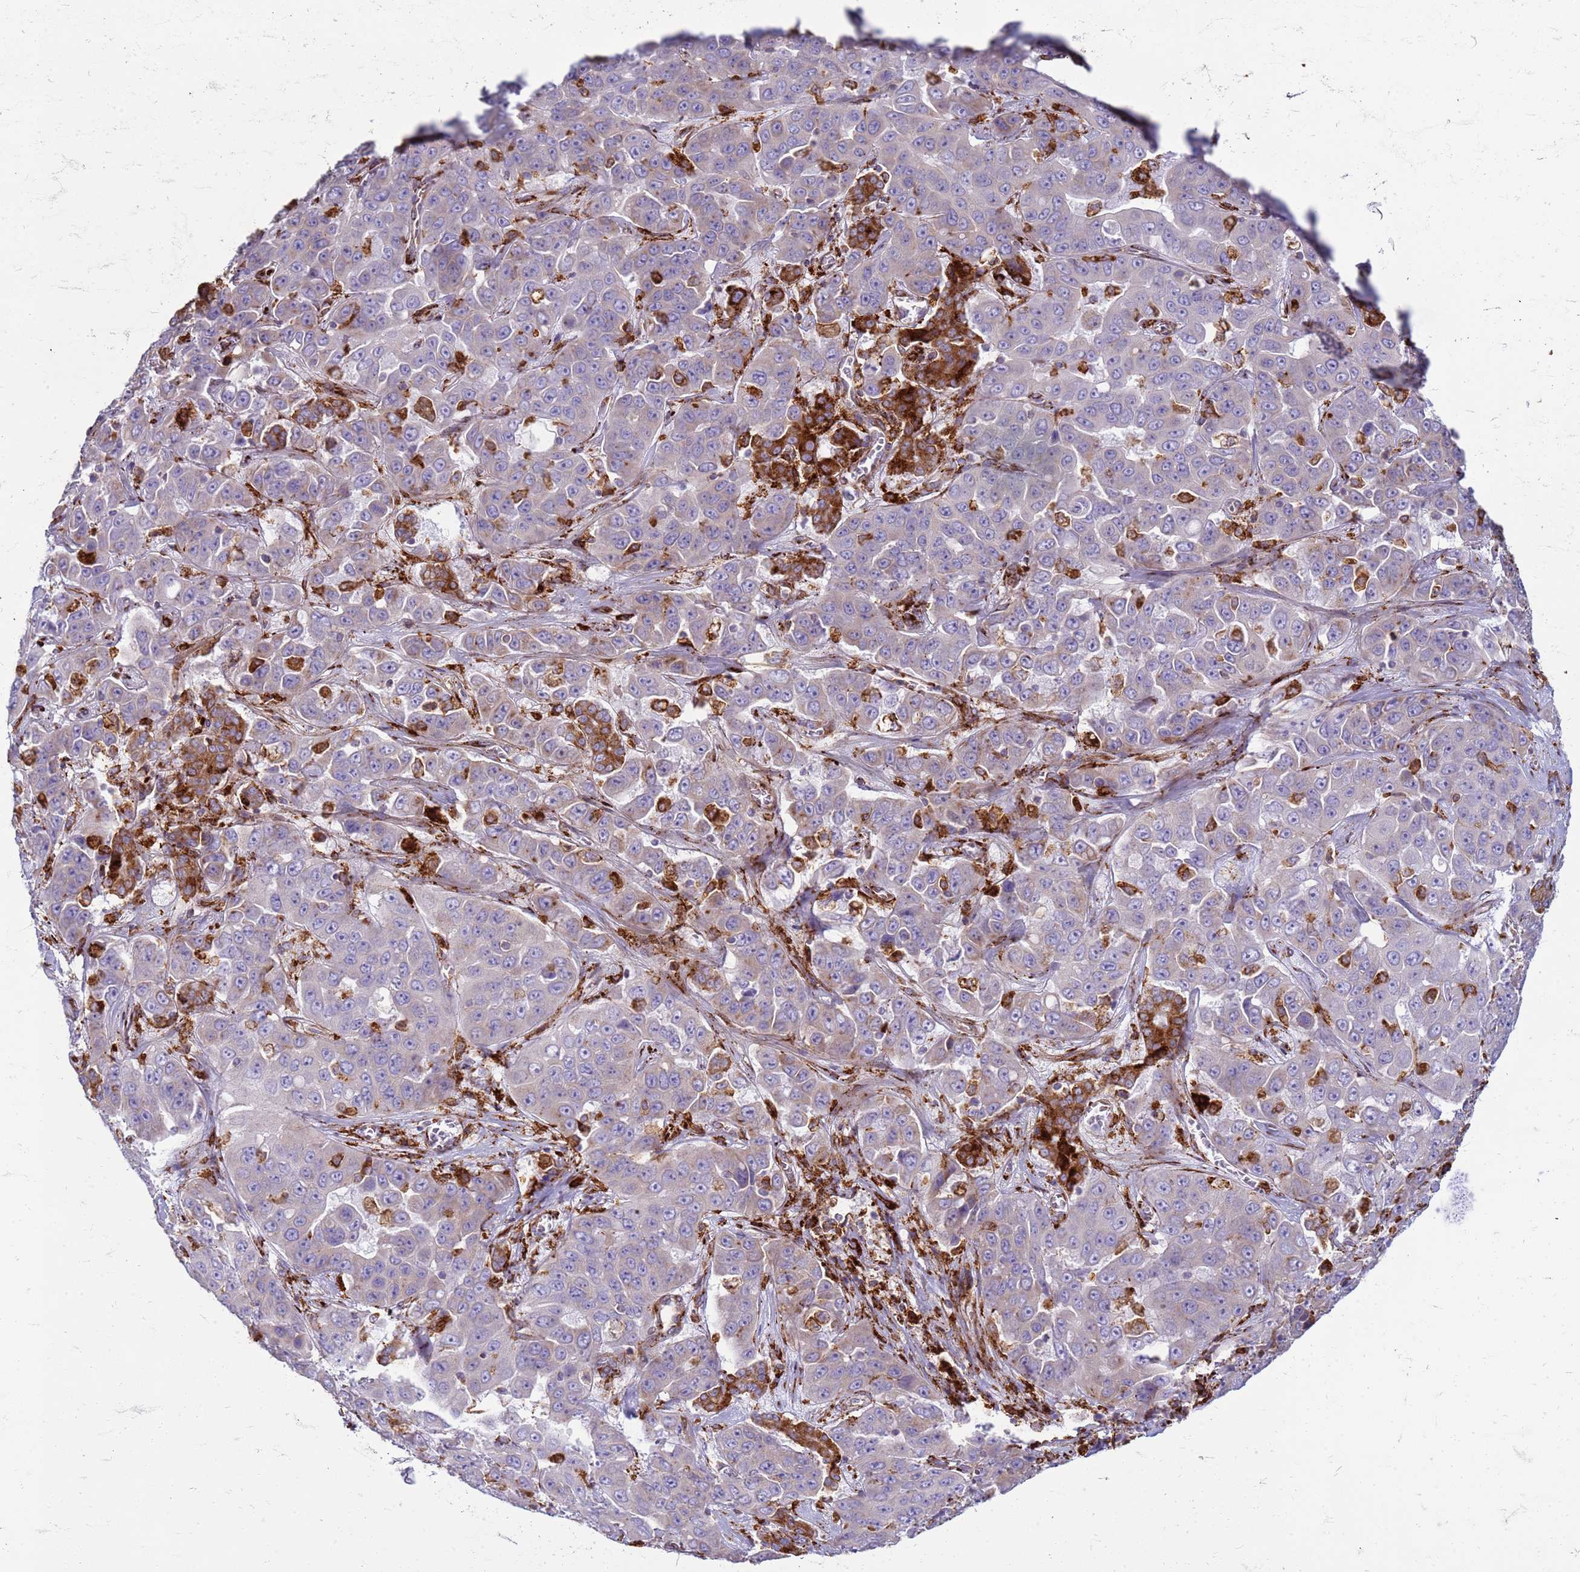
{"staining": {"intensity": "strong", "quantity": "<25%", "location": "cytoplasmic/membranous"}, "tissue": "liver cancer", "cell_type": "Tumor cells", "image_type": "cancer", "snomed": [{"axis": "morphology", "description": "Cholangiocarcinoma"}, {"axis": "topography", "description": "Liver"}], "caption": "Protein analysis of liver cholangiocarcinoma tissue demonstrates strong cytoplasmic/membranous staining in approximately <25% of tumor cells.", "gene": "PDK3", "patient": {"sex": "female", "age": 52}}